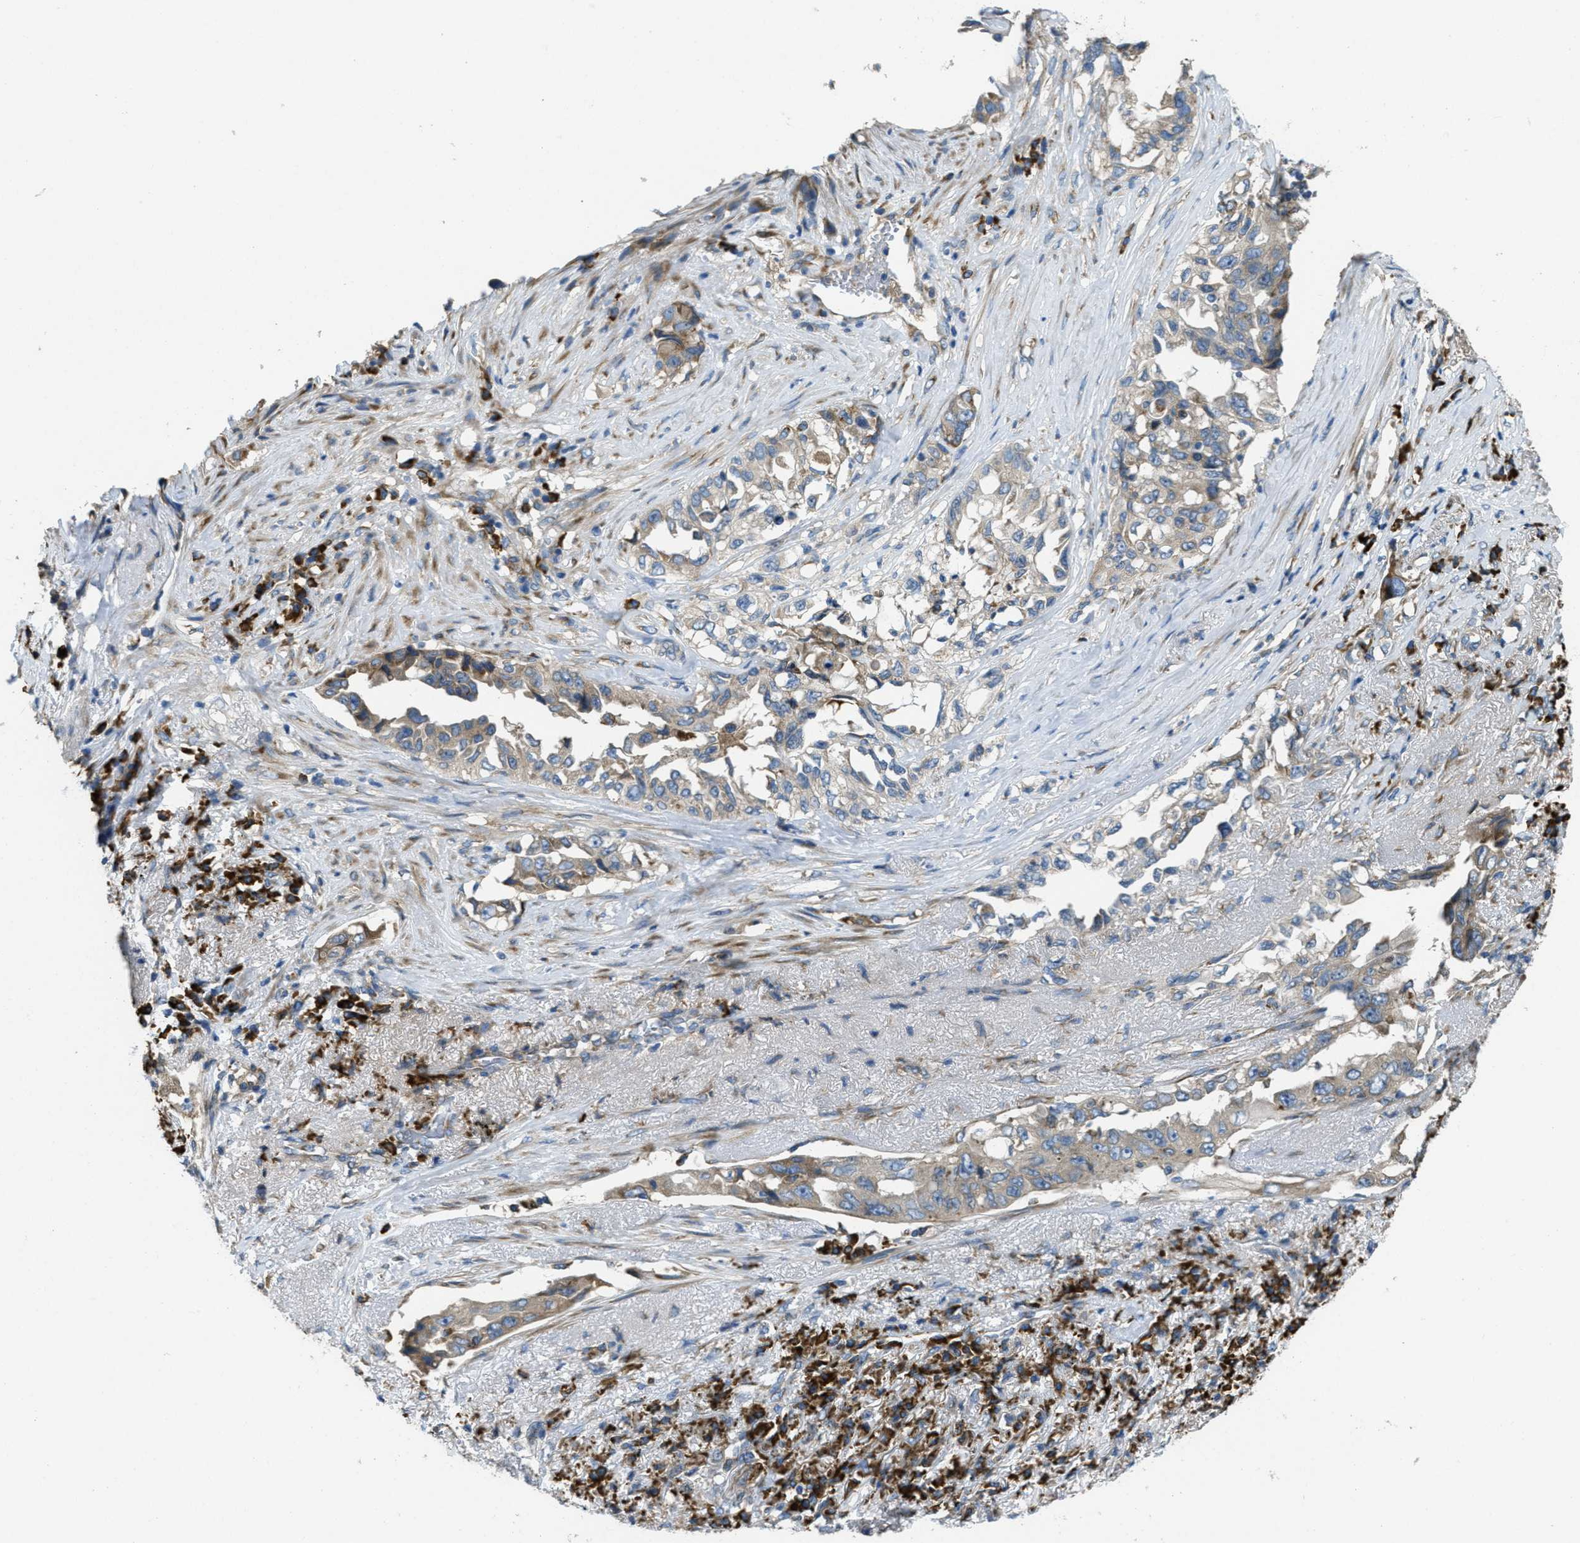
{"staining": {"intensity": "weak", "quantity": "25%-75%", "location": "cytoplasmic/membranous"}, "tissue": "lung cancer", "cell_type": "Tumor cells", "image_type": "cancer", "snomed": [{"axis": "morphology", "description": "Adenocarcinoma, NOS"}, {"axis": "topography", "description": "Lung"}], "caption": "This photomicrograph demonstrates adenocarcinoma (lung) stained with immunohistochemistry (IHC) to label a protein in brown. The cytoplasmic/membranous of tumor cells show weak positivity for the protein. Nuclei are counter-stained blue.", "gene": "SSR1", "patient": {"sex": "female", "age": 51}}